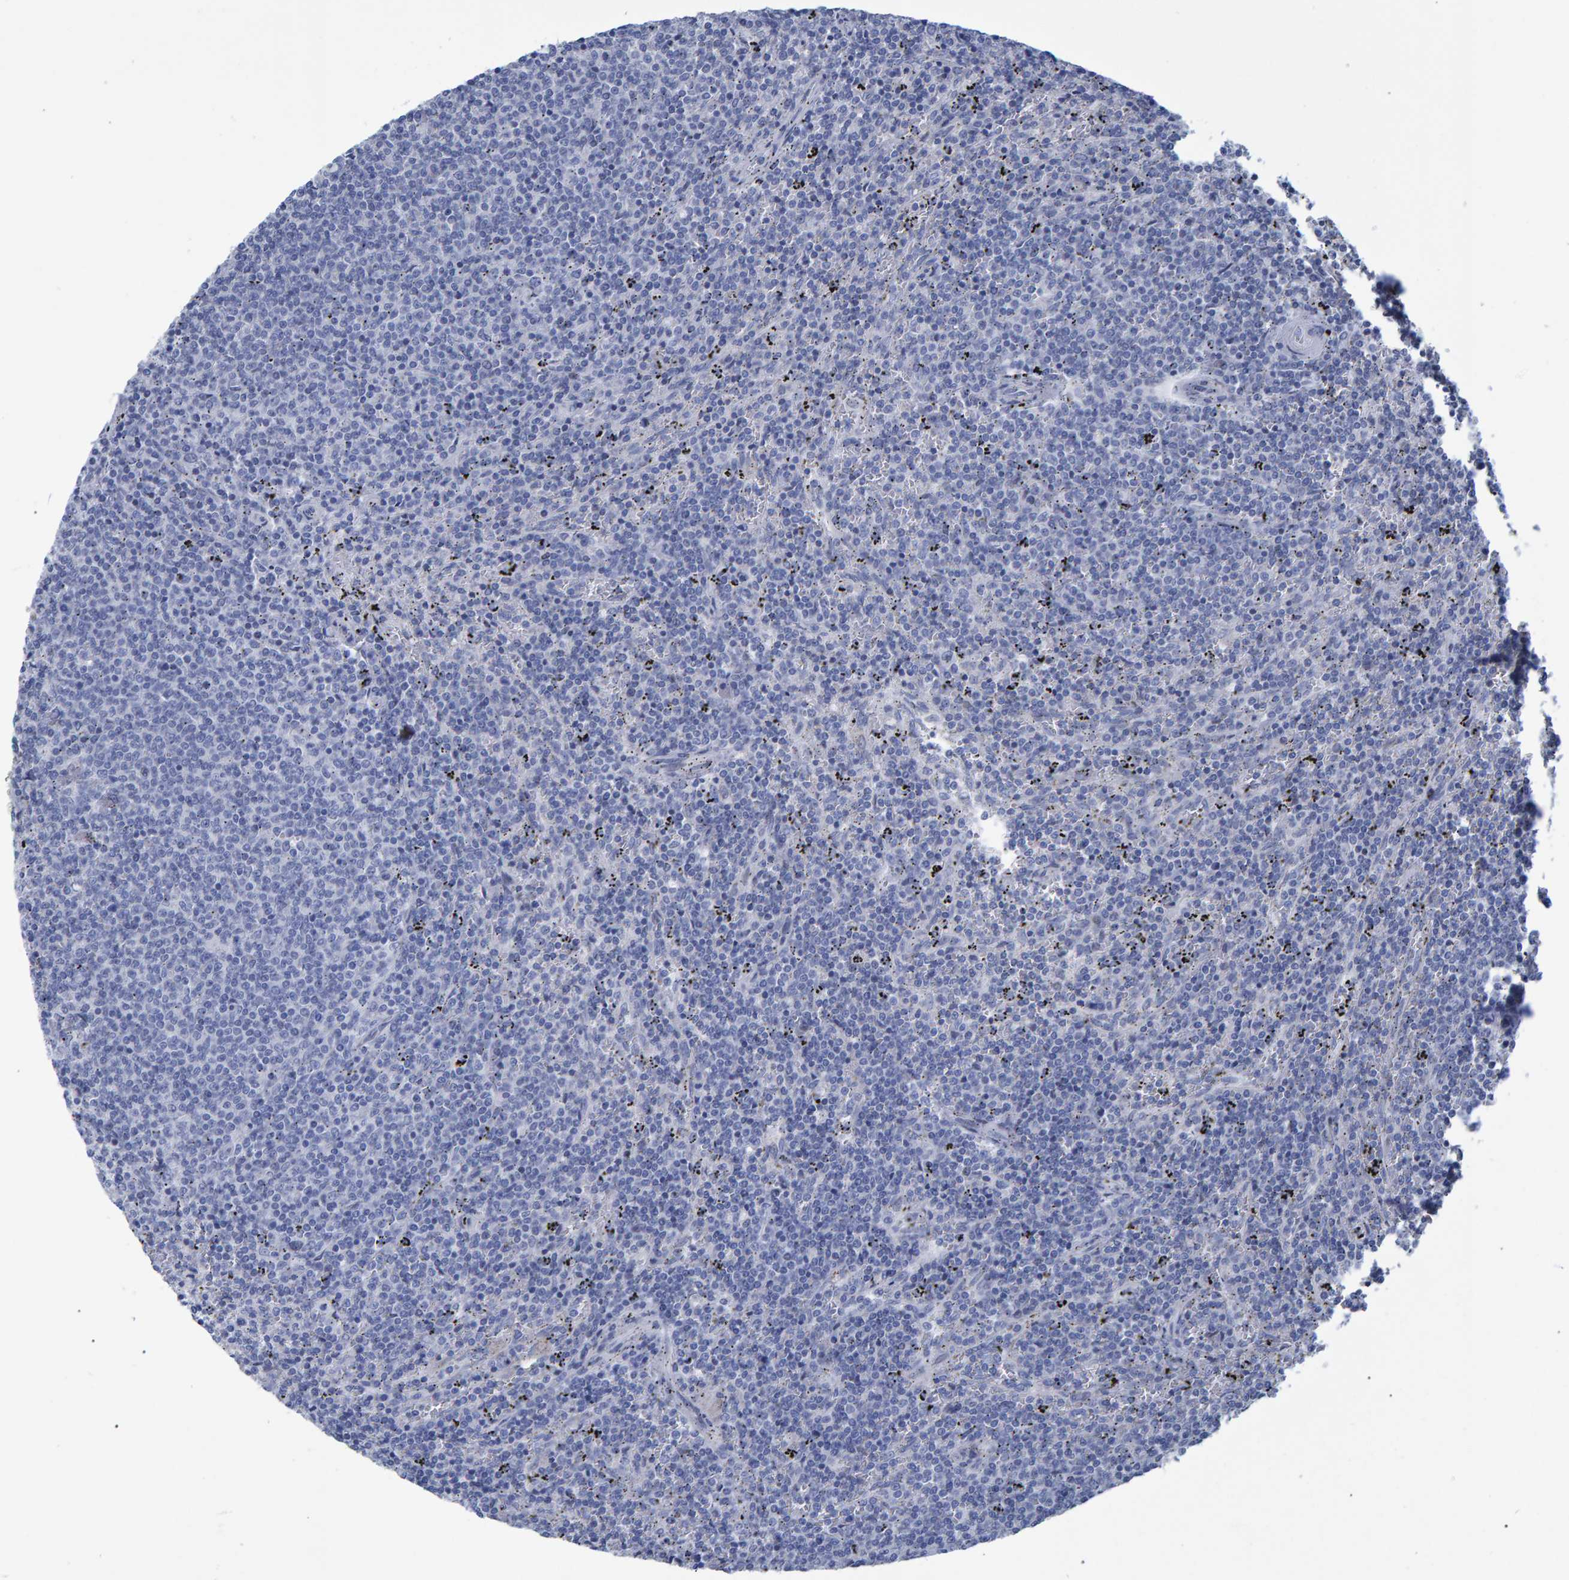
{"staining": {"intensity": "negative", "quantity": "none", "location": "none"}, "tissue": "lymphoma", "cell_type": "Tumor cells", "image_type": "cancer", "snomed": [{"axis": "morphology", "description": "Malignant lymphoma, non-Hodgkin's type, Low grade"}, {"axis": "topography", "description": "Spleen"}], "caption": "Immunohistochemical staining of low-grade malignant lymphoma, non-Hodgkin's type demonstrates no significant expression in tumor cells.", "gene": "PROCA1", "patient": {"sex": "female", "age": 50}}